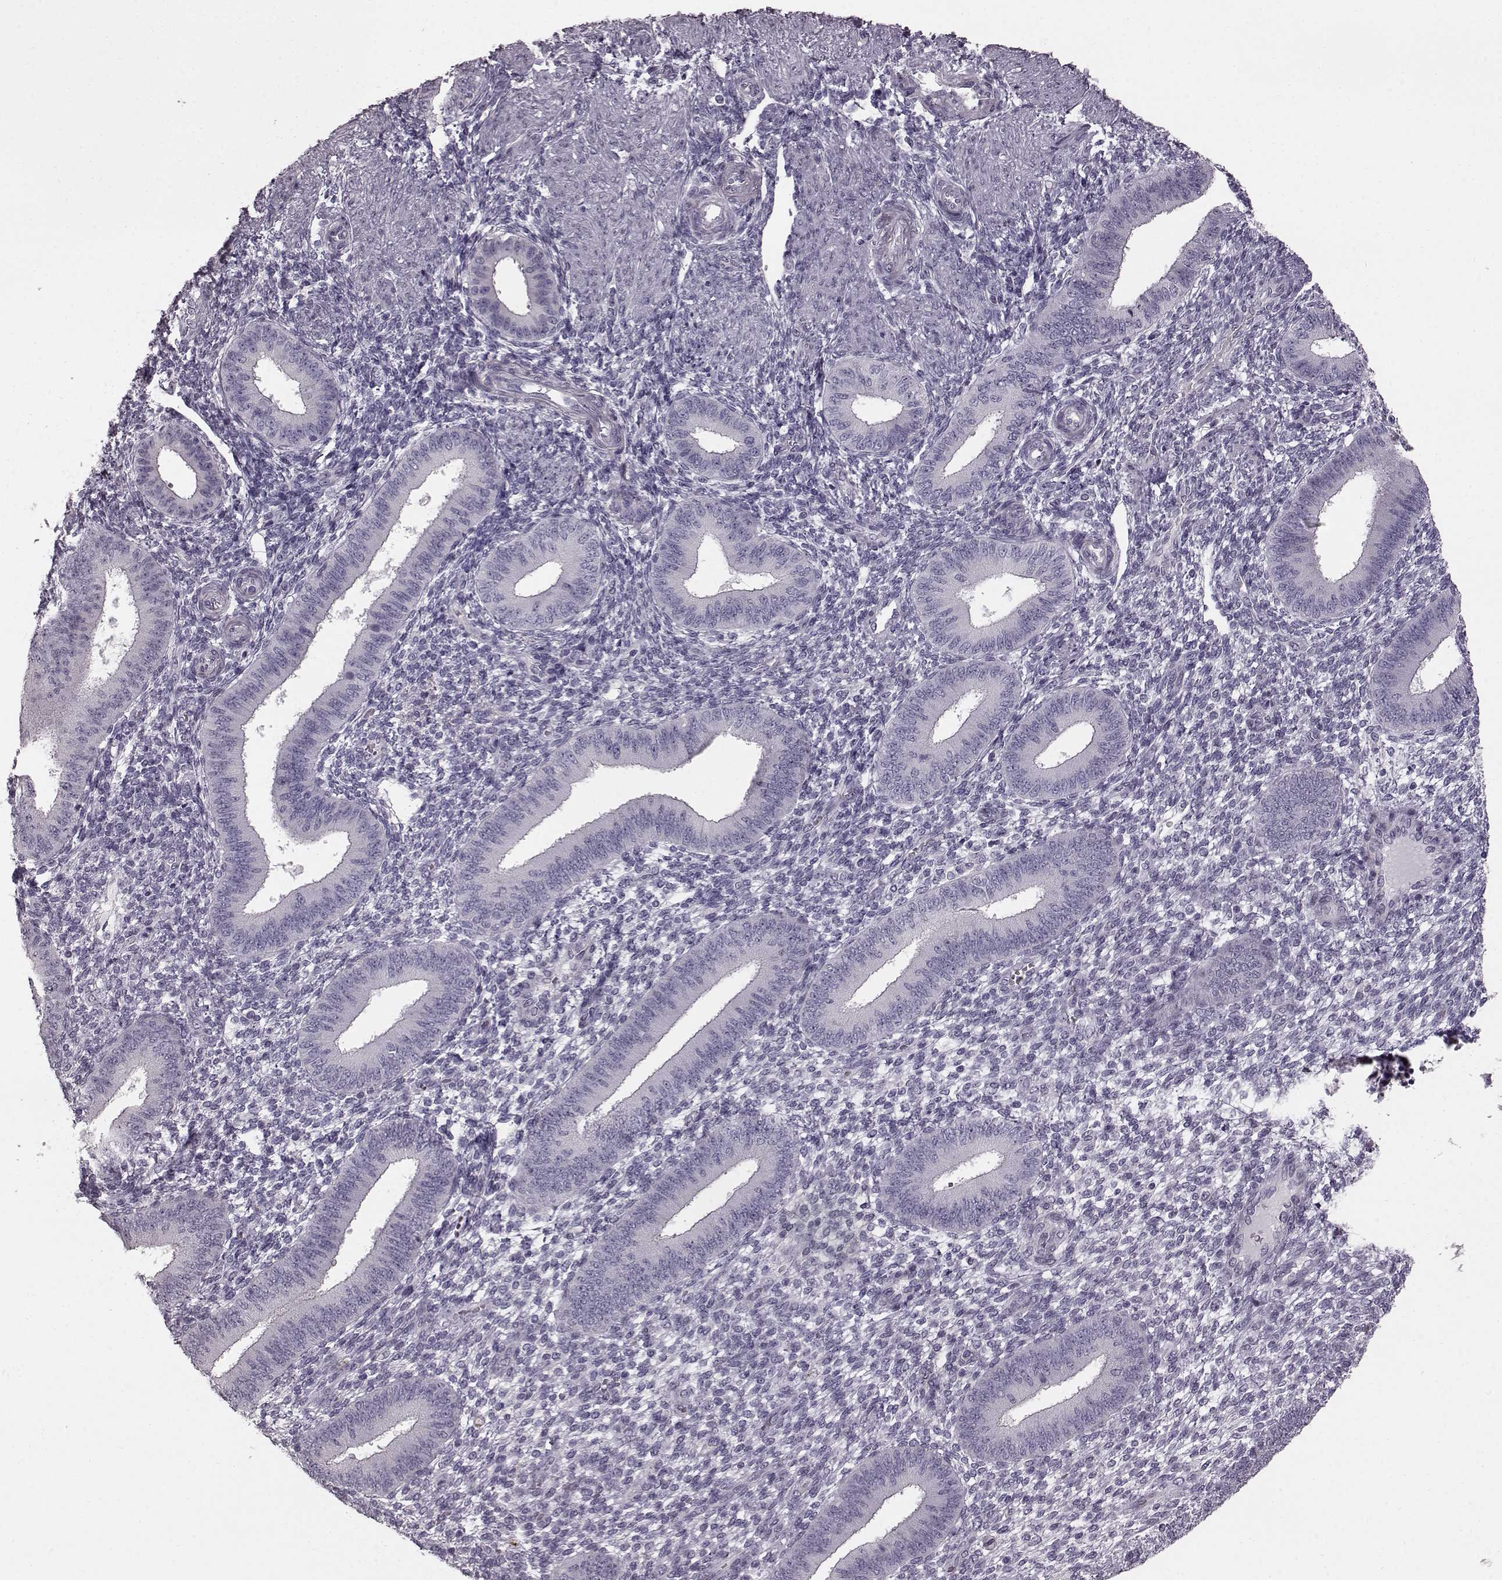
{"staining": {"intensity": "negative", "quantity": "none", "location": "none"}, "tissue": "endometrium", "cell_type": "Cells in endometrial stroma", "image_type": "normal", "snomed": [{"axis": "morphology", "description": "Normal tissue, NOS"}, {"axis": "topography", "description": "Endometrium"}], "caption": "Cells in endometrial stroma show no significant expression in unremarkable endometrium. Nuclei are stained in blue.", "gene": "TCHHL1", "patient": {"sex": "female", "age": 39}}